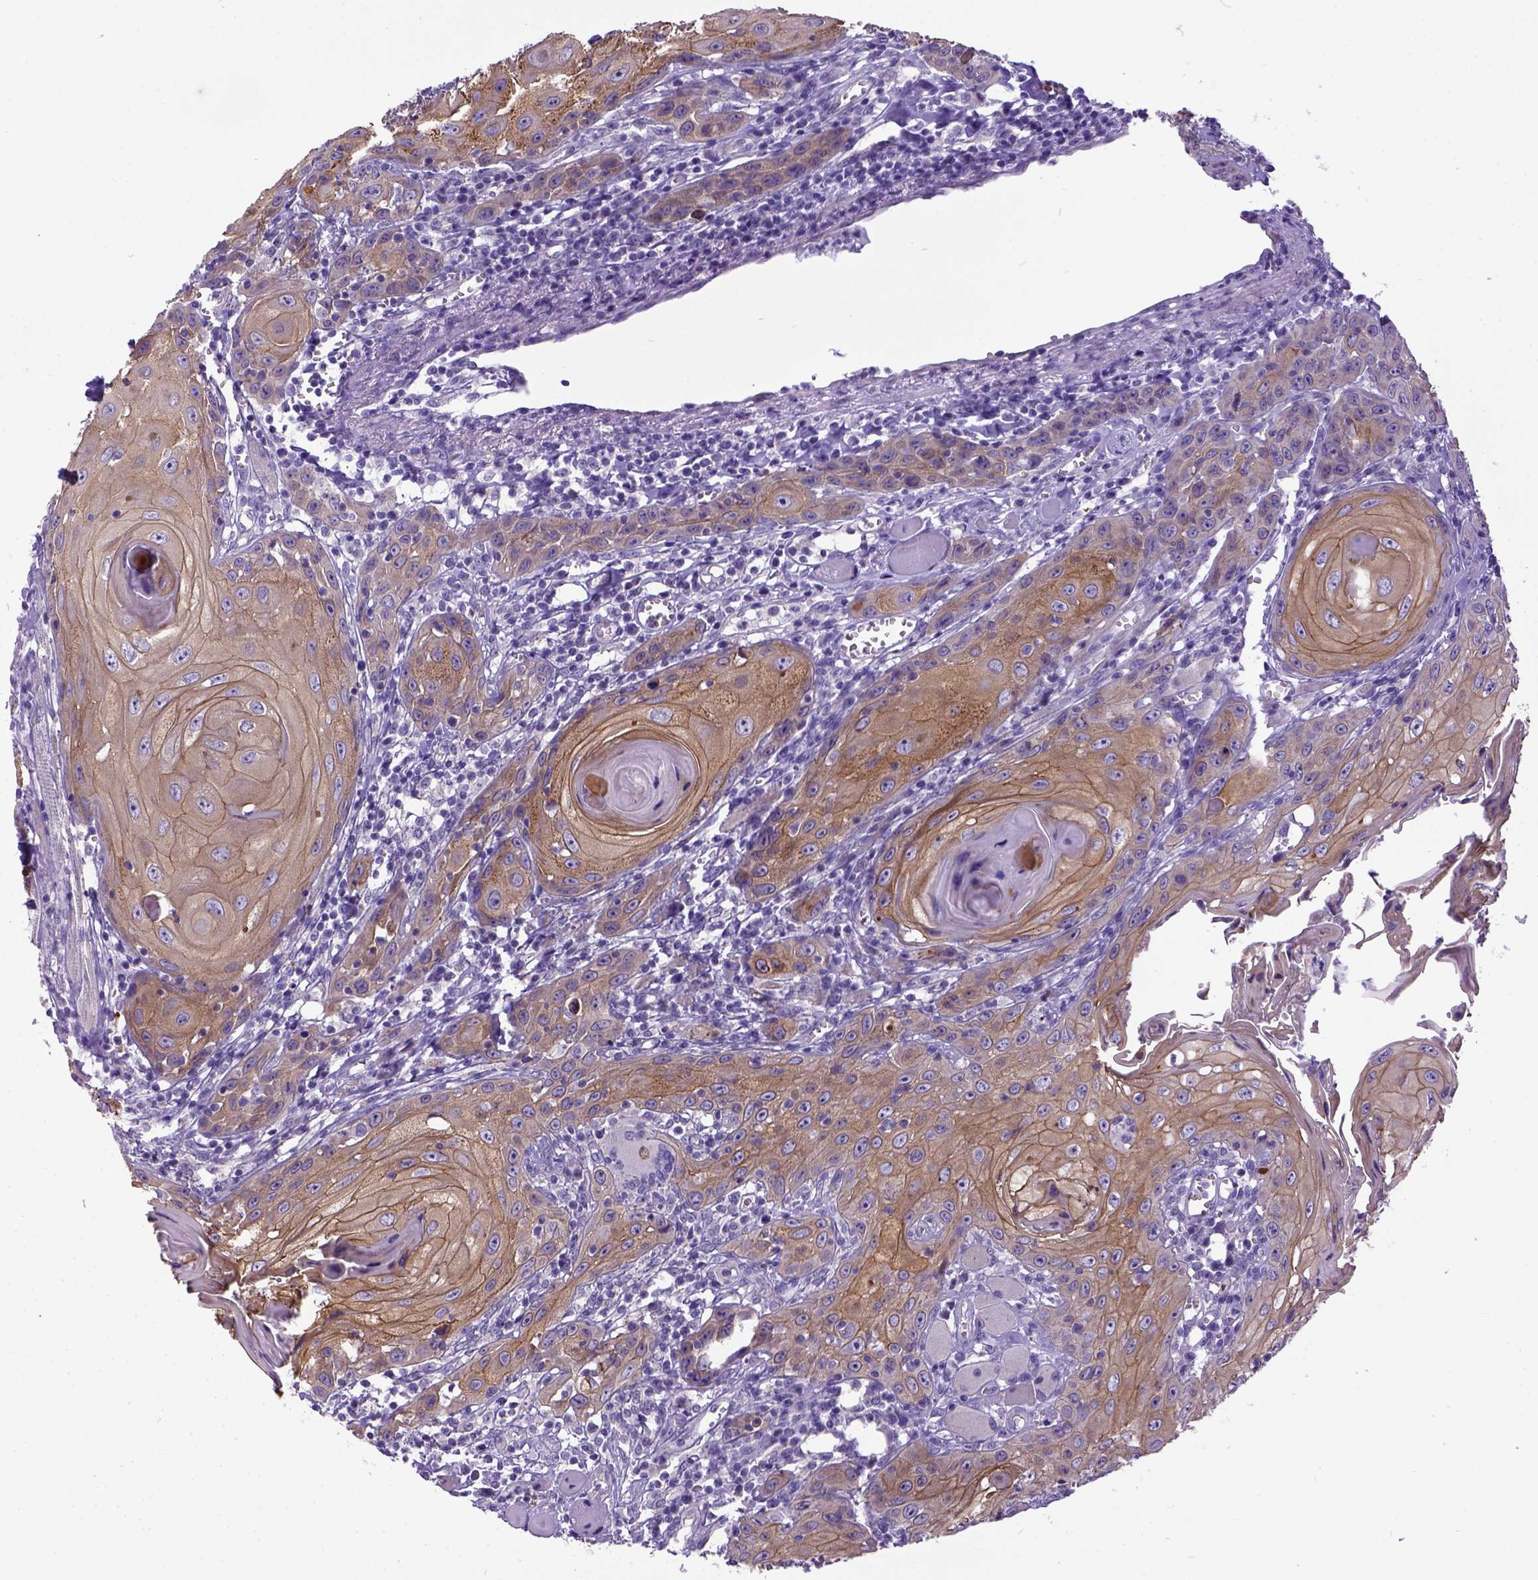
{"staining": {"intensity": "moderate", "quantity": "25%-75%", "location": "cytoplasmic/membranous"}, "tissue": "head and neck cancer", "cell_type": "Tumor cells", "image_type": "cancer", "snomed": [{"axis": "morphology", "description": "Squamous cell carcinoma, NOS"}, {"axis": "topography", "description": "Head-Neck"}], "caption": "Moderate cytoplasmic/membranous protein staining is present in about 25%-75% of tumor cells in head and neck cancer.", "gene": "NEK5", "patient": {"sex": "female", "age": 80}}